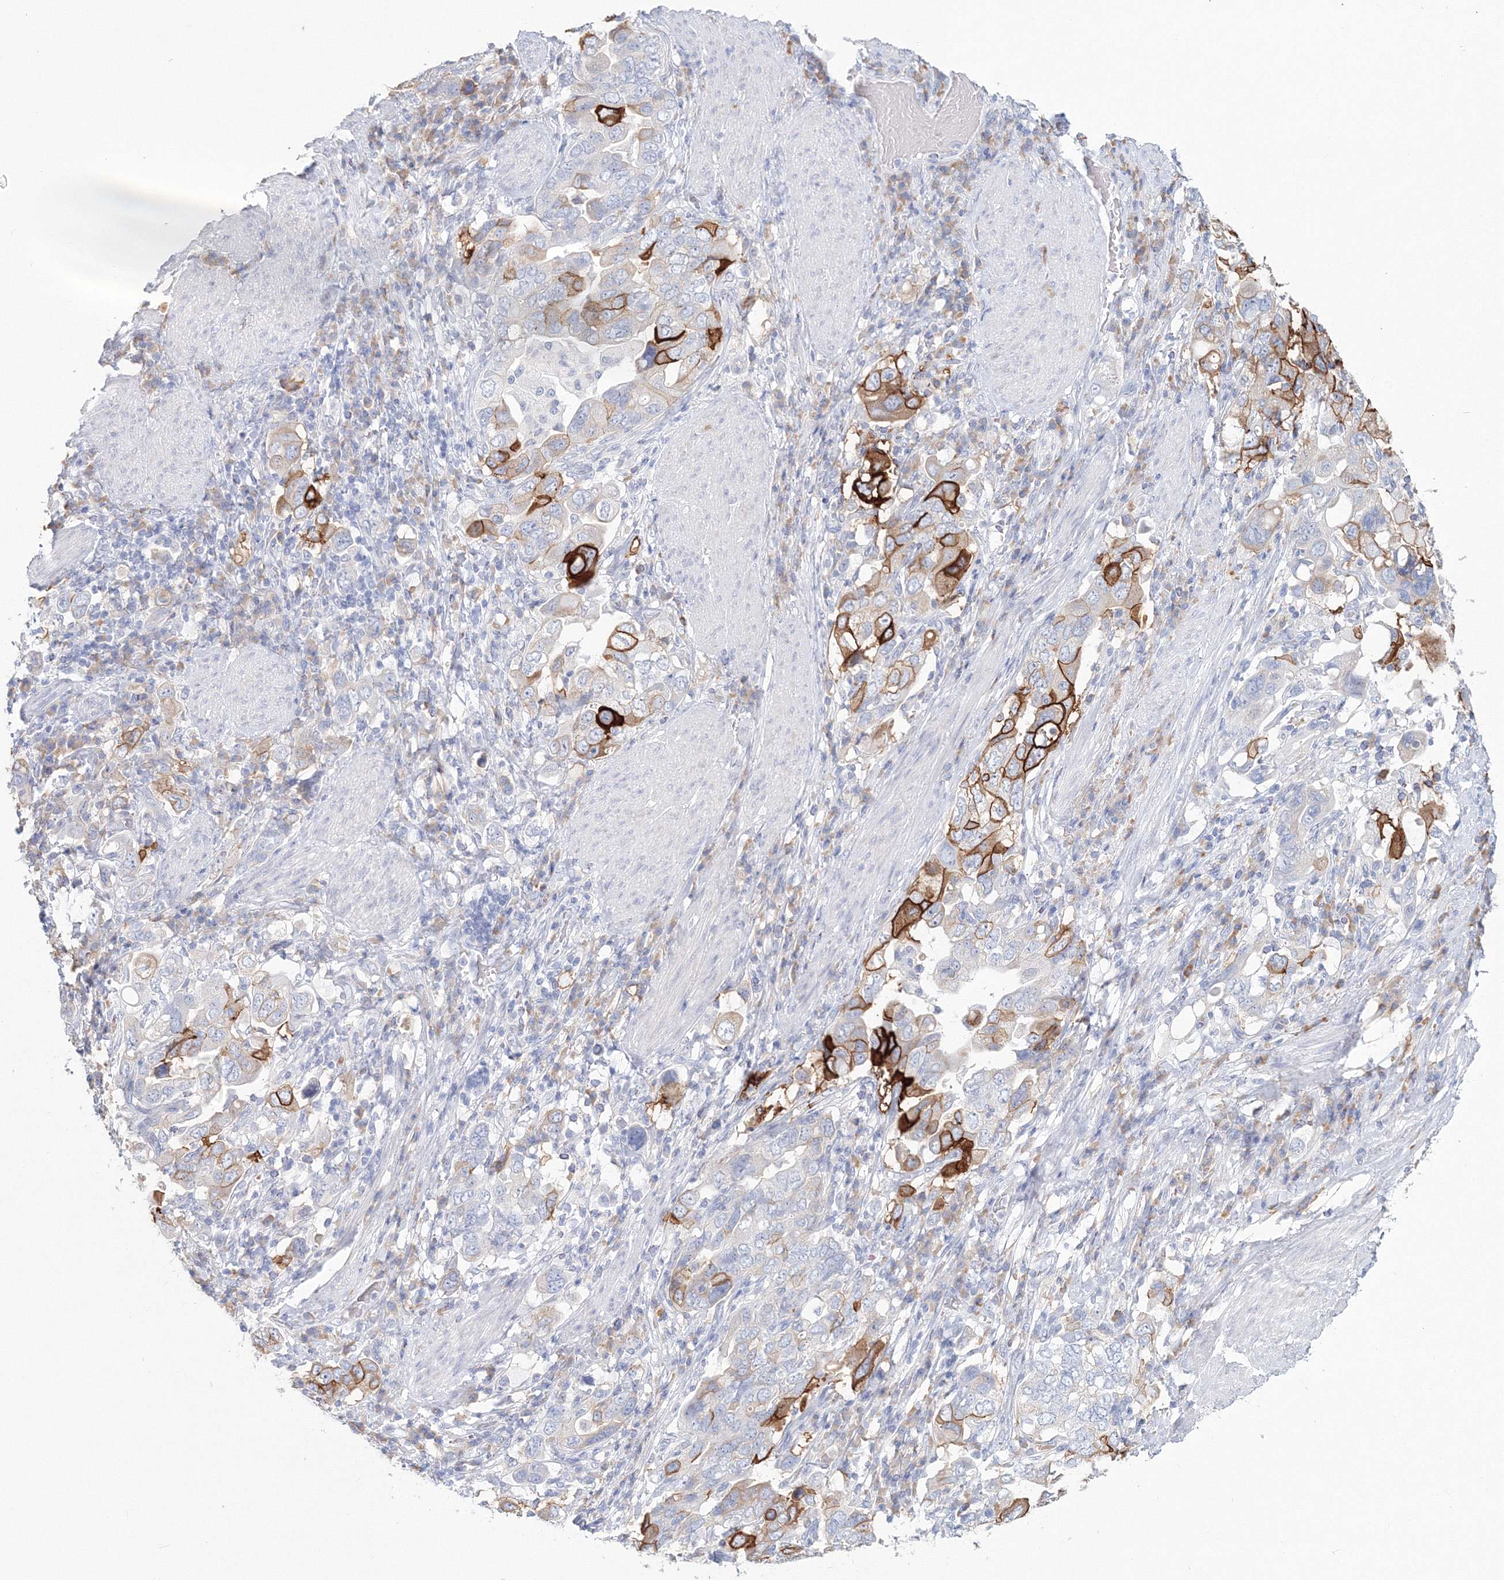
{"staining": {"intensity": "strong", "quantity": "<25%", "location": "cytoplasmic/membranous"}, "tissue": "stomach cancer", "cell_type": "Tumor cells", "image_type": "cancer", "snomed": [{"axis": "morphology", "description": "Adenocarcinoma, NOS"}, {"axis": "topography", "description": "Stomach, upper"}], "caption": "A micrograph of human stomach adenocarcinoma stained for a protein shows strong cytoplasmic/membranous brown staining in tumor cells. (brown staining indicates protein expression, while blue staining denotes nuclei).", "gene": "VSIG1", "patient": {"sex": "male", "age": 62}}